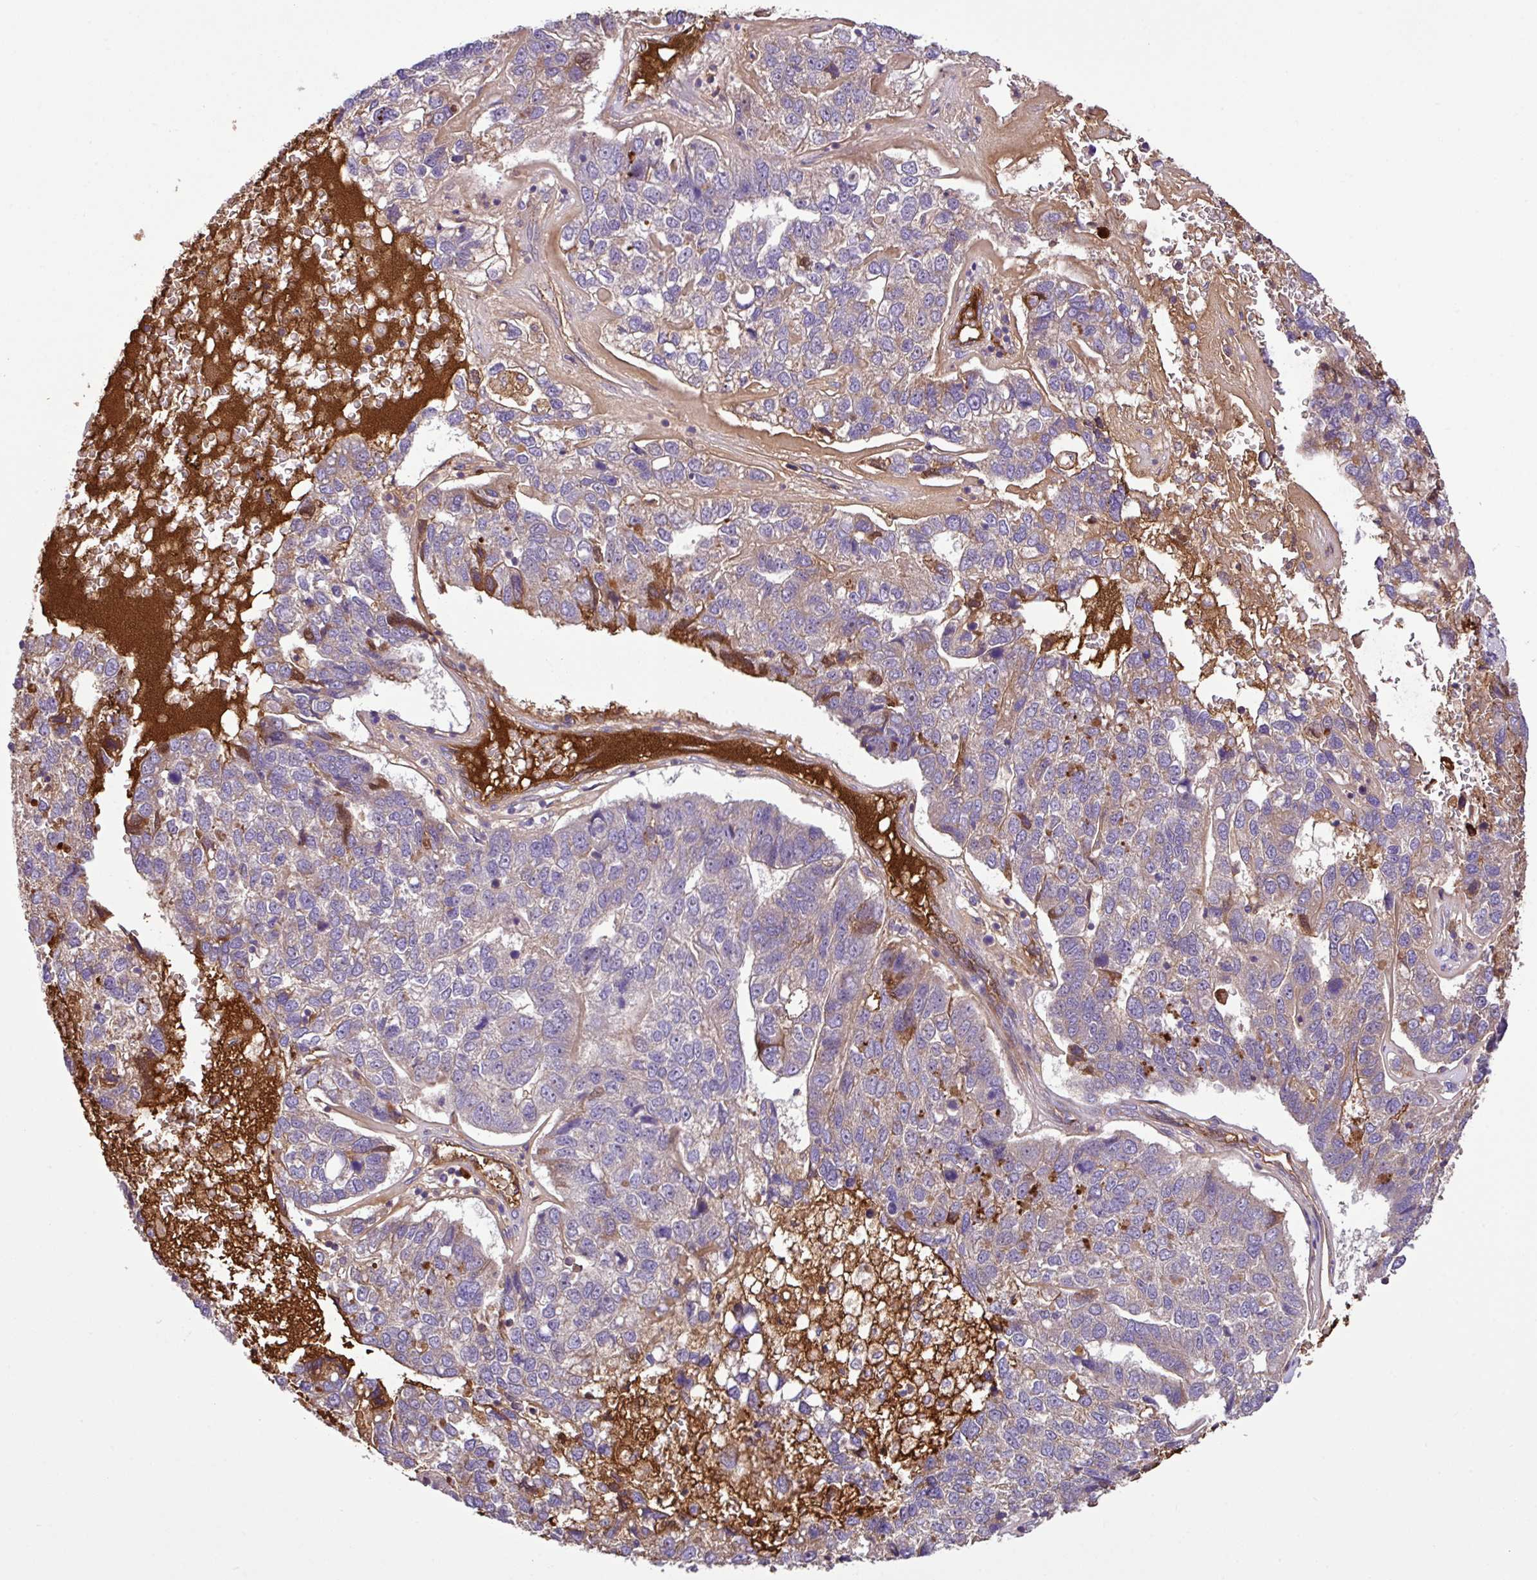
{"staining": {"intensity": "weak", "quantity": "<25%", "location": "cytoplasmic/membranous"}, "tissue": "pancreatic cancer", "cell_type": "Tumor cells", "image_type": "cancer", "snomed": [{"axis": "morphology", "description": "Adenocarcinoma, NOS"}, {"axis": "topography", "description": "Pancreas"}], "caption": "DAB immunohistochemical staining of adenocarcinoma (pancreatic) exhibits no significant staining in tumor cells.", "gene": "ZNF266", "patient": {"sex": "female", "age": 61}}